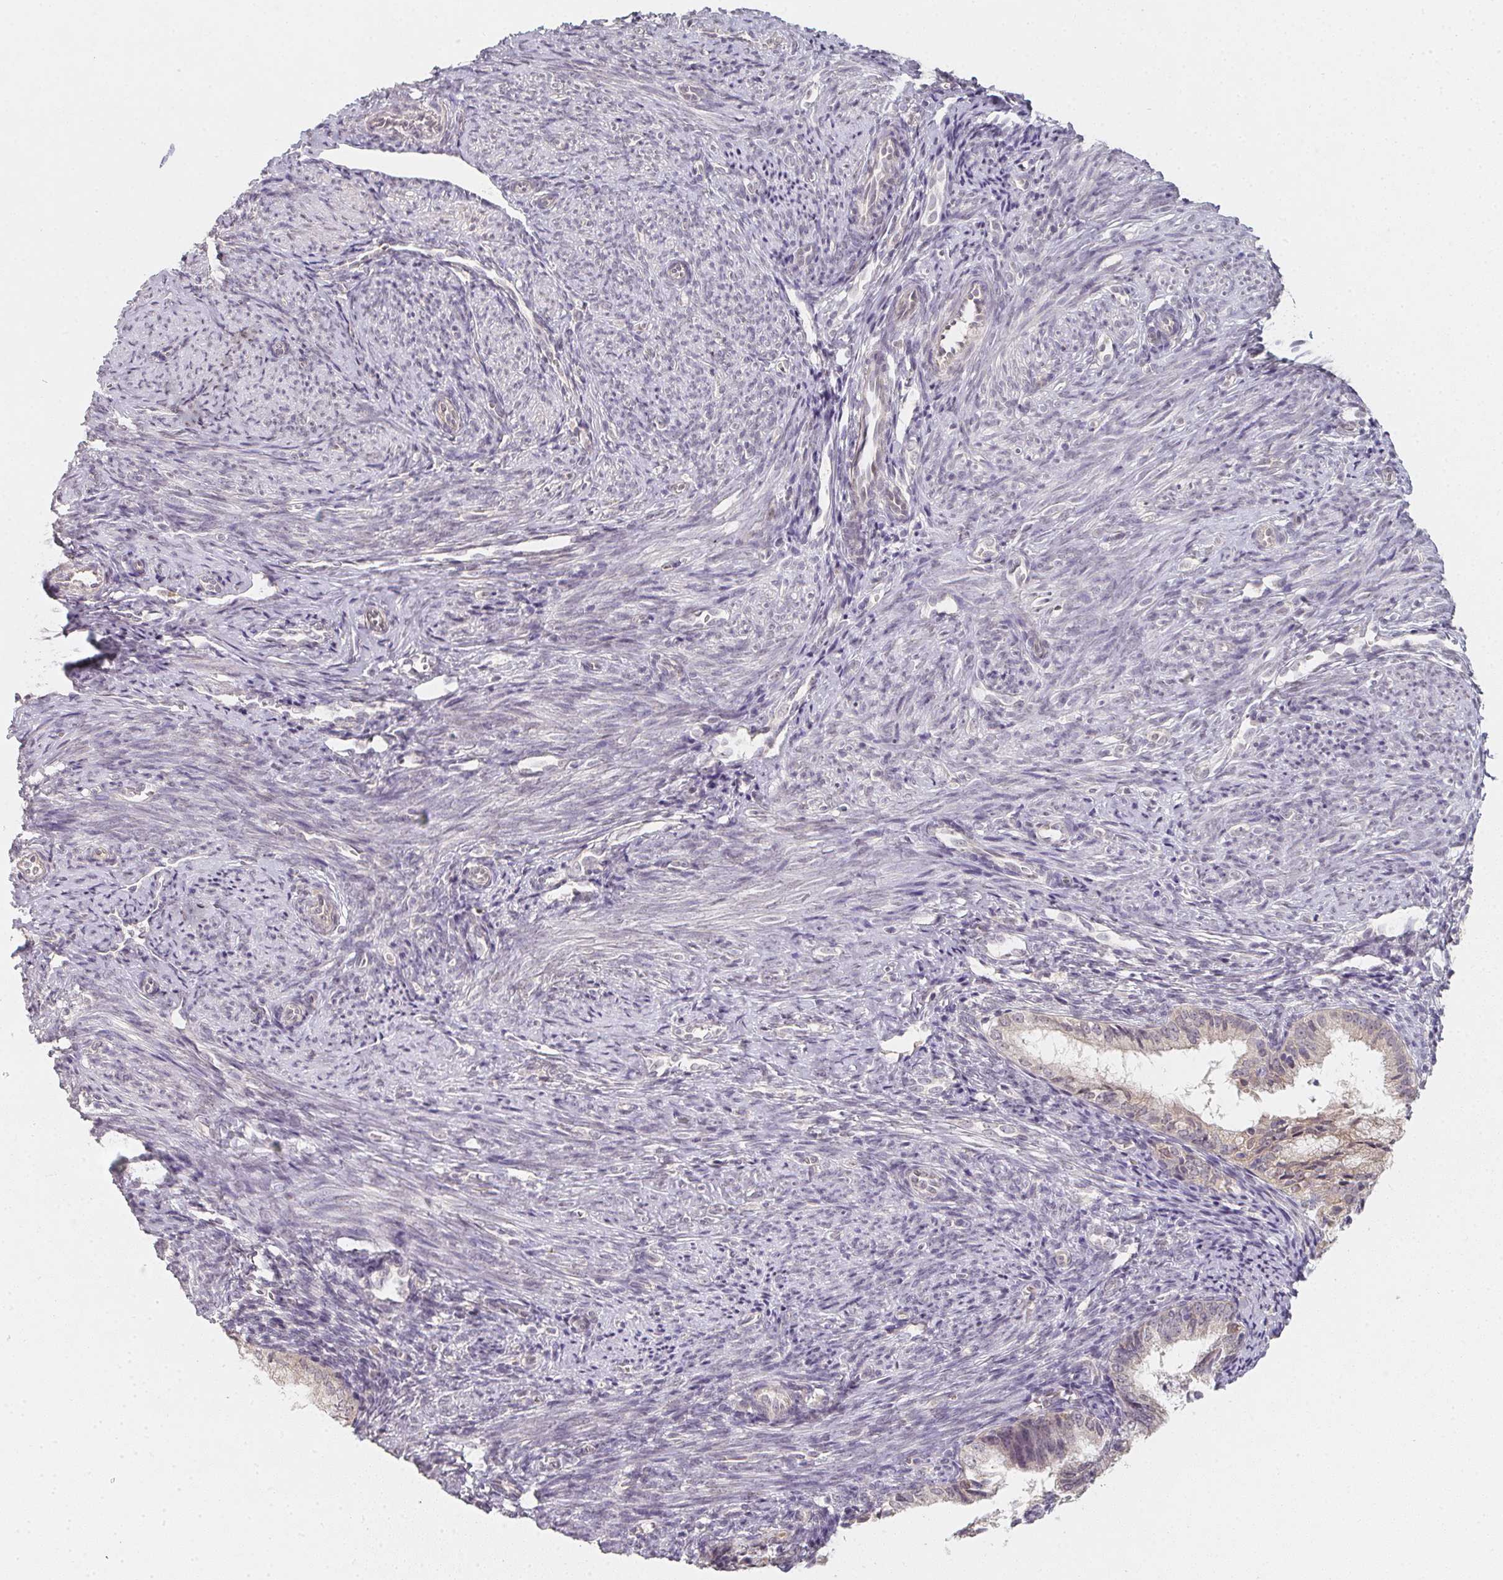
{"staining": {"intensity": "negative", "quantity": "none", "location": "none"}, "tissue": "endometrial cancer", "cell_type": "Tumor cells", "image_type": "cancer", "snomed": [{"axis": "morphology", "description": "Adenocarcinoma, NOS"}, {"axis": "topography", "description": "Endometrium"}], "caption": "A histopathology image of human endometrial adenocarcinoma is negative for staining in tumor cells.", "gene": "SOAT1", "patient": {"sex": "female", "age": 55}}